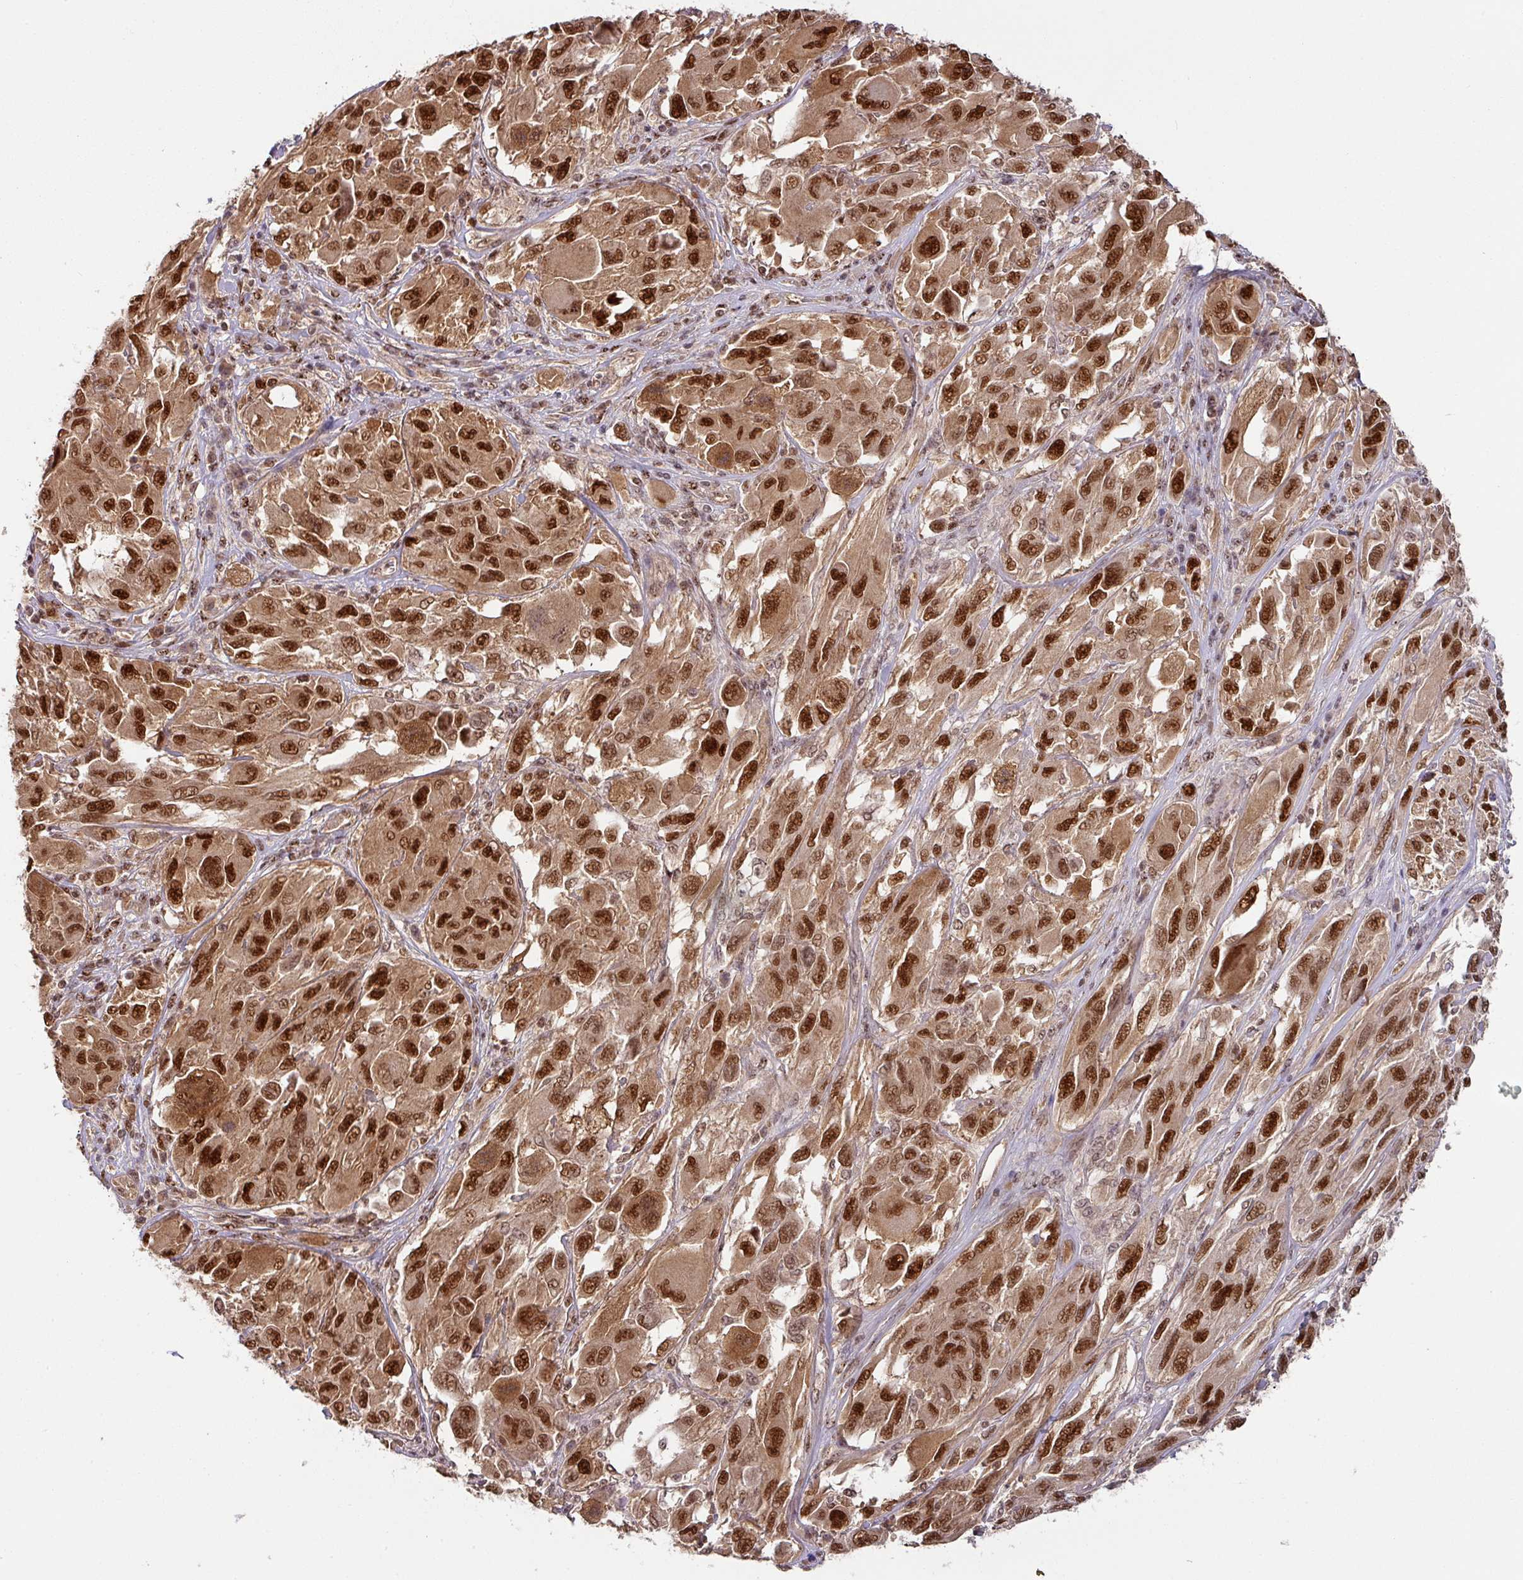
{"staining": {"intensity": "strong", "quantity": ">75%", "location": "cytoplasmic/membranous,nuclear"}, "tissue": "melanoma", "cell_type": "Tumor cells", "image_type": "cancer", "snomed": [{"axis": "morphology", "description": "Malignant melanoma, NOS"}, {"axis": "topography", "description": "Skin"}], "caption": "A high-resolution histopathology image shows IHC staining of malignant melanoma, which exhibits strong cytoplasmic/membranous and nuclear staining in about >75% of tumor cells. Nuclei are stained in blue.", "gene": "RANBP9", "patient": {"sex": "female", "age": 91}}